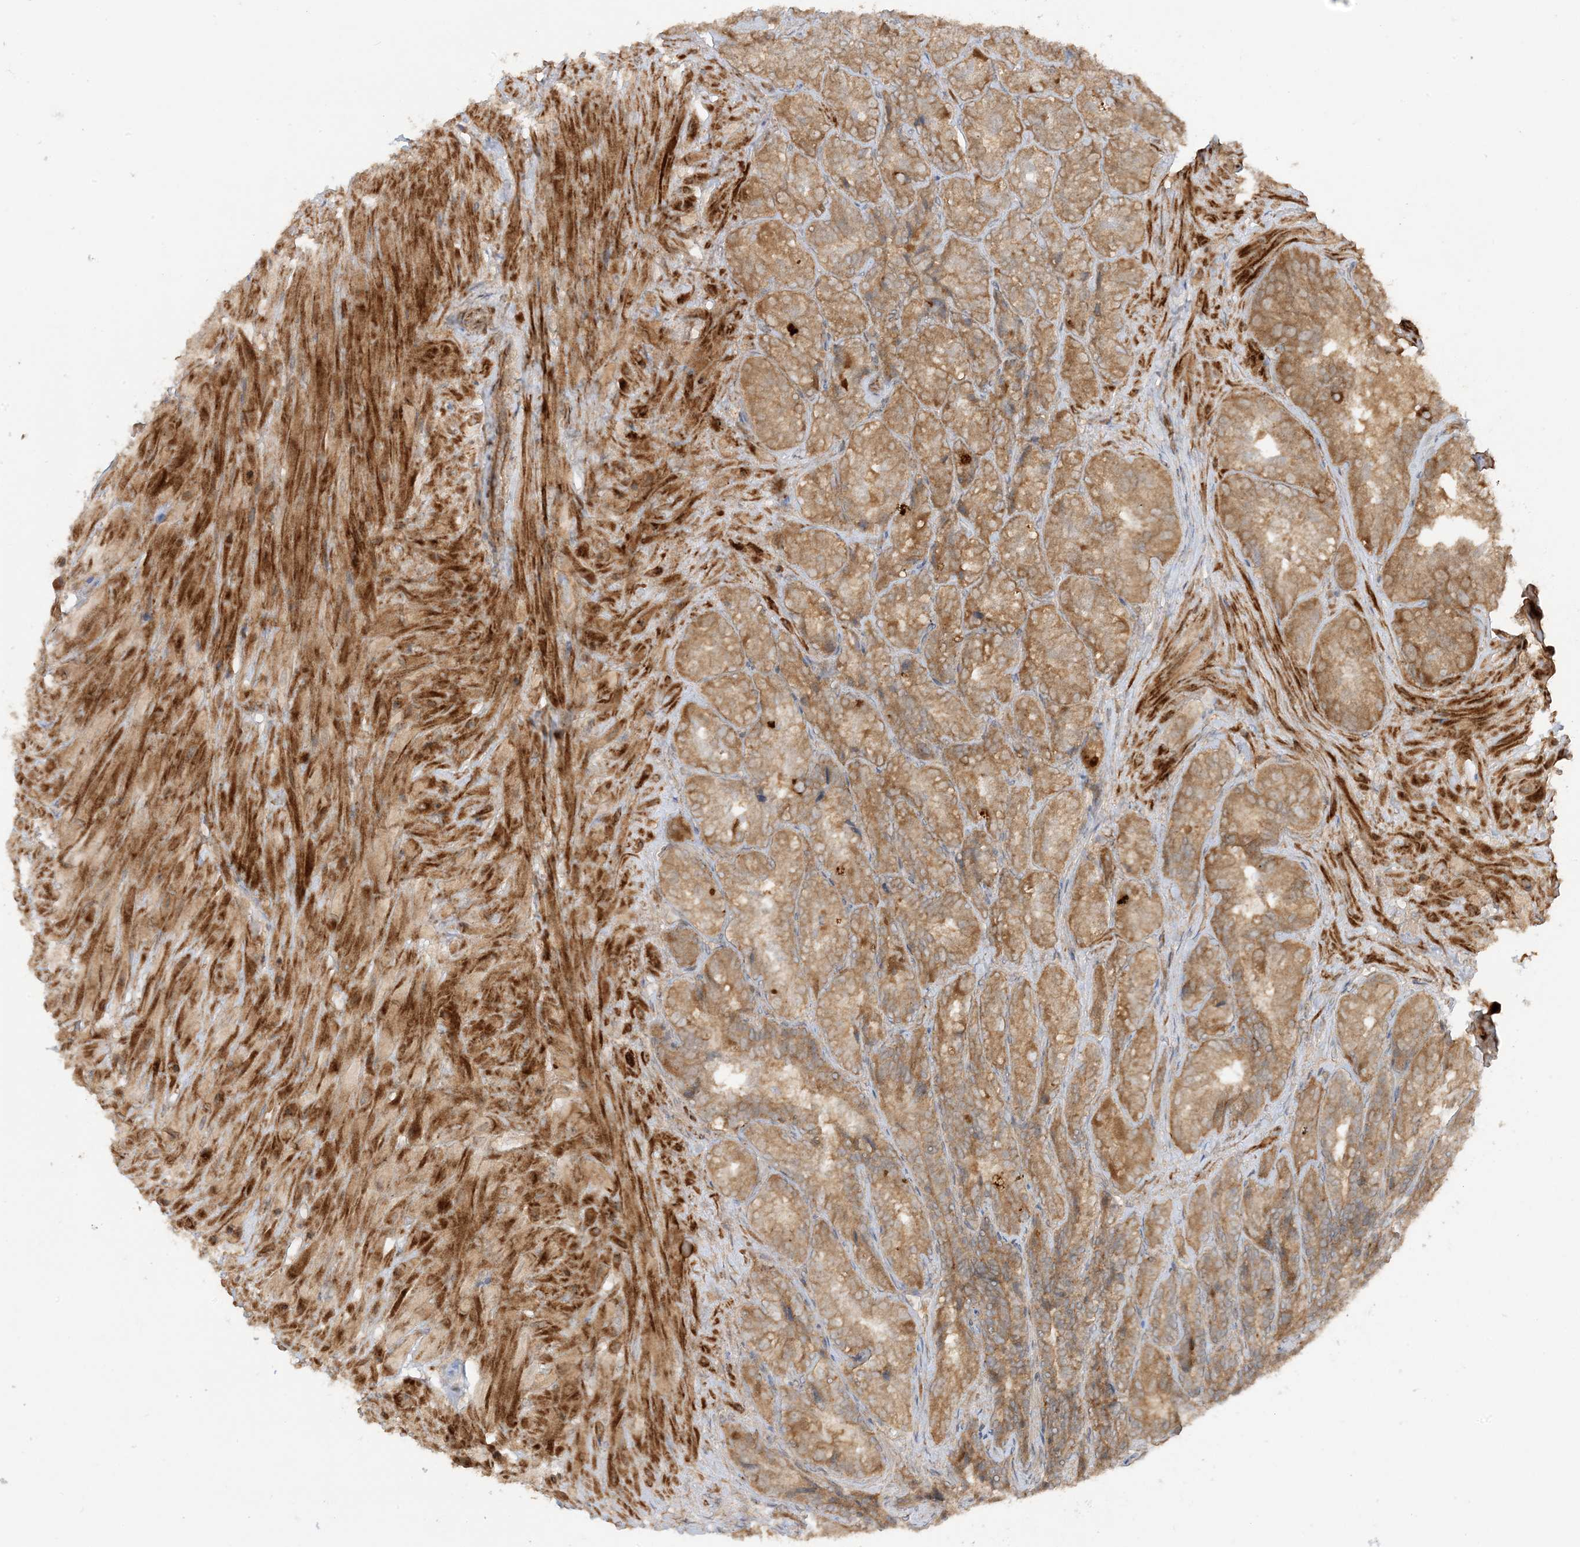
{"staining": {"intensity": "moderate", "quantity": ">75%", "location": "cytoplasmic/membranous"}, "tissue": "seminal vesicle", "cell_type": "Glandular cells", "image_type": "normal", "snomed": [{"axis": "morphology", "description": "Normal tissue, NOS"}, {"axis": "topography", "description": "Seminal veicle"}, {"axis": "topography", "description": "Peripheral nerve tissue"}], "caption": "This image exhibits unremarkable seminal vesicle stained with immunohistochemistry (IHC) to label a protein in brown. The cytoplasmic/membranous of glandular cells show moderate positivity for the protein. Nuclei are counter-stained blue.", "gene": "XRN1", "patient": {"sex": "male", "age": 63}}